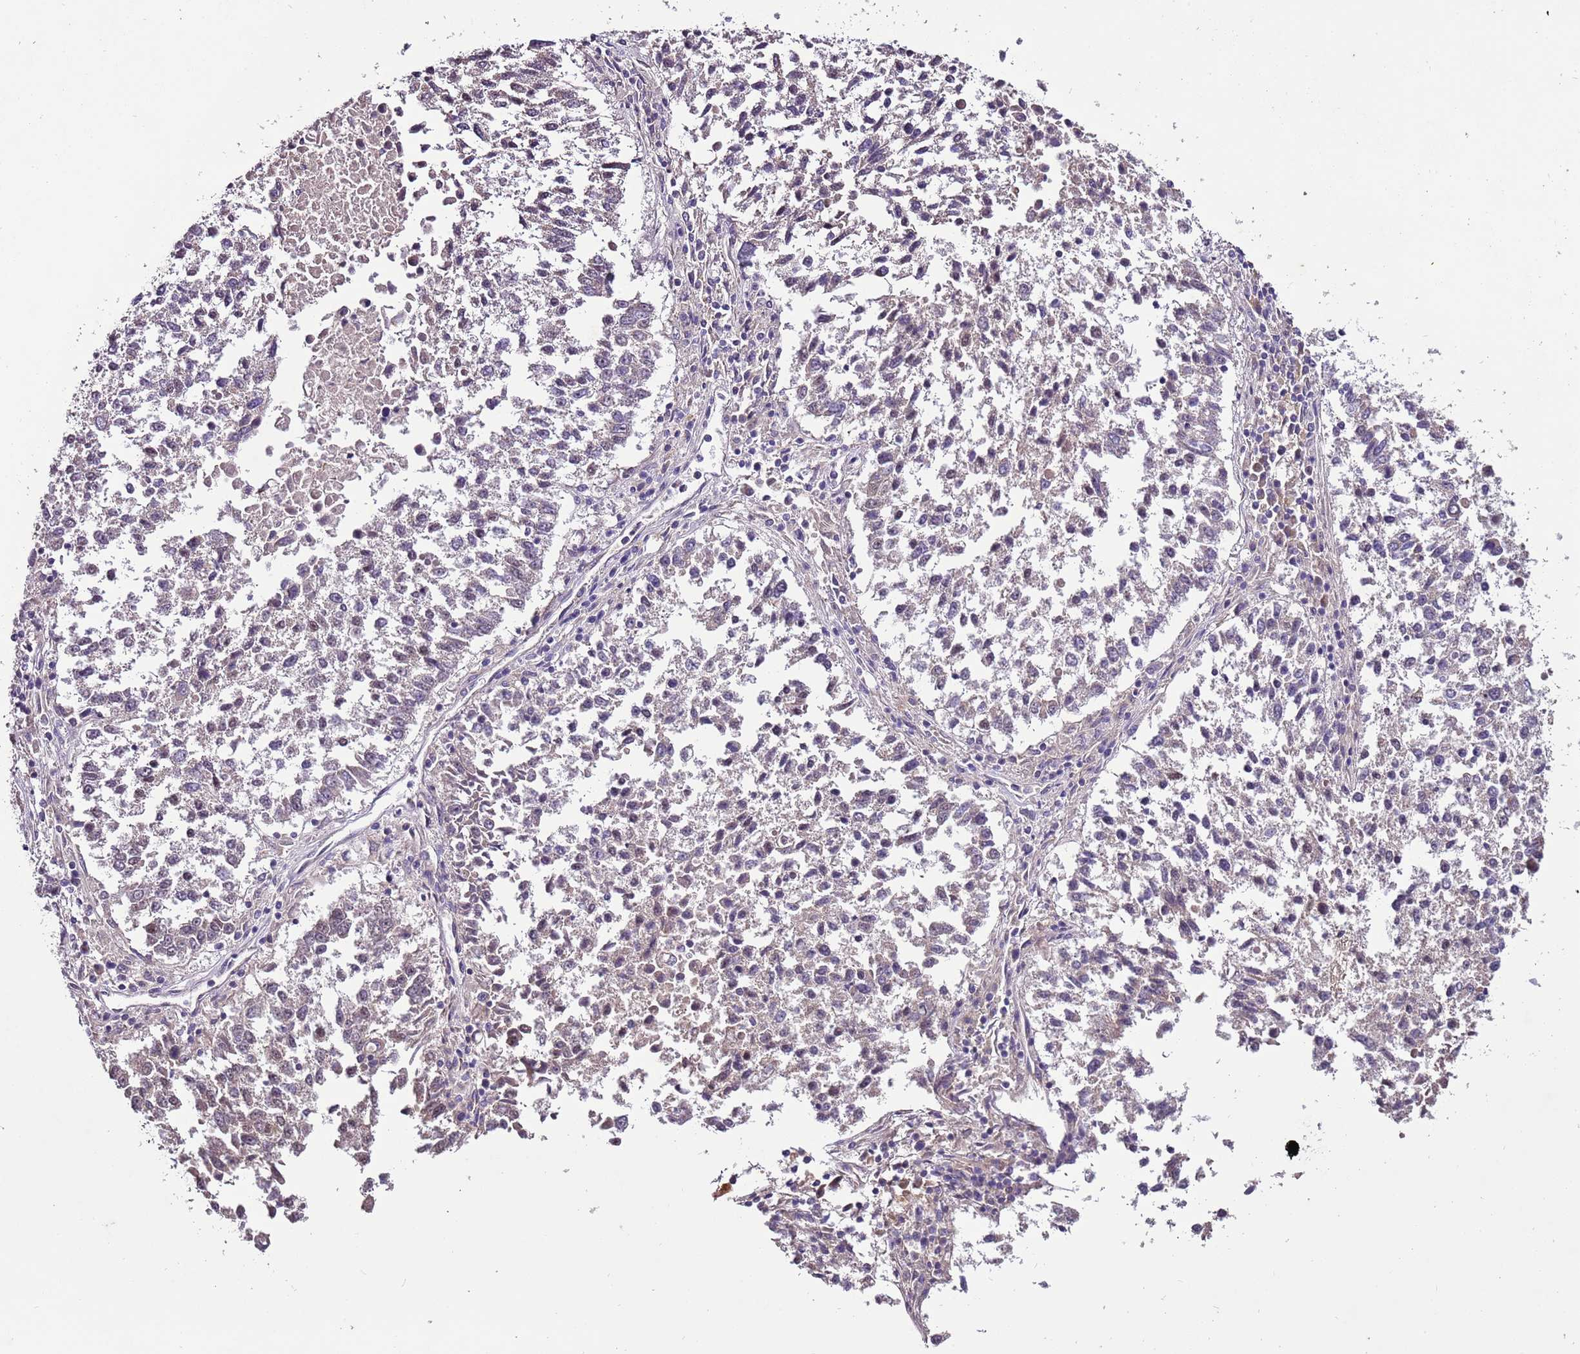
{"staining": {"intensity": "negative", "quantity": "none", "location": "none"}, "tissue": "lung cancer", "cell_type": "Tumor cells", "image_type": "cancer", "snomed": [{"axis": "morphology", "description": "Squamous cell carcinoma, NOS"}, {"axis": "topography", "description": "Lung"}], "caption": "Histopathology image shows no protein staining in tumor cells of lung squamous cell carcinoma tissue.", "gene": "FAM20A", "patient": {"sex": "male", "age": 73}}